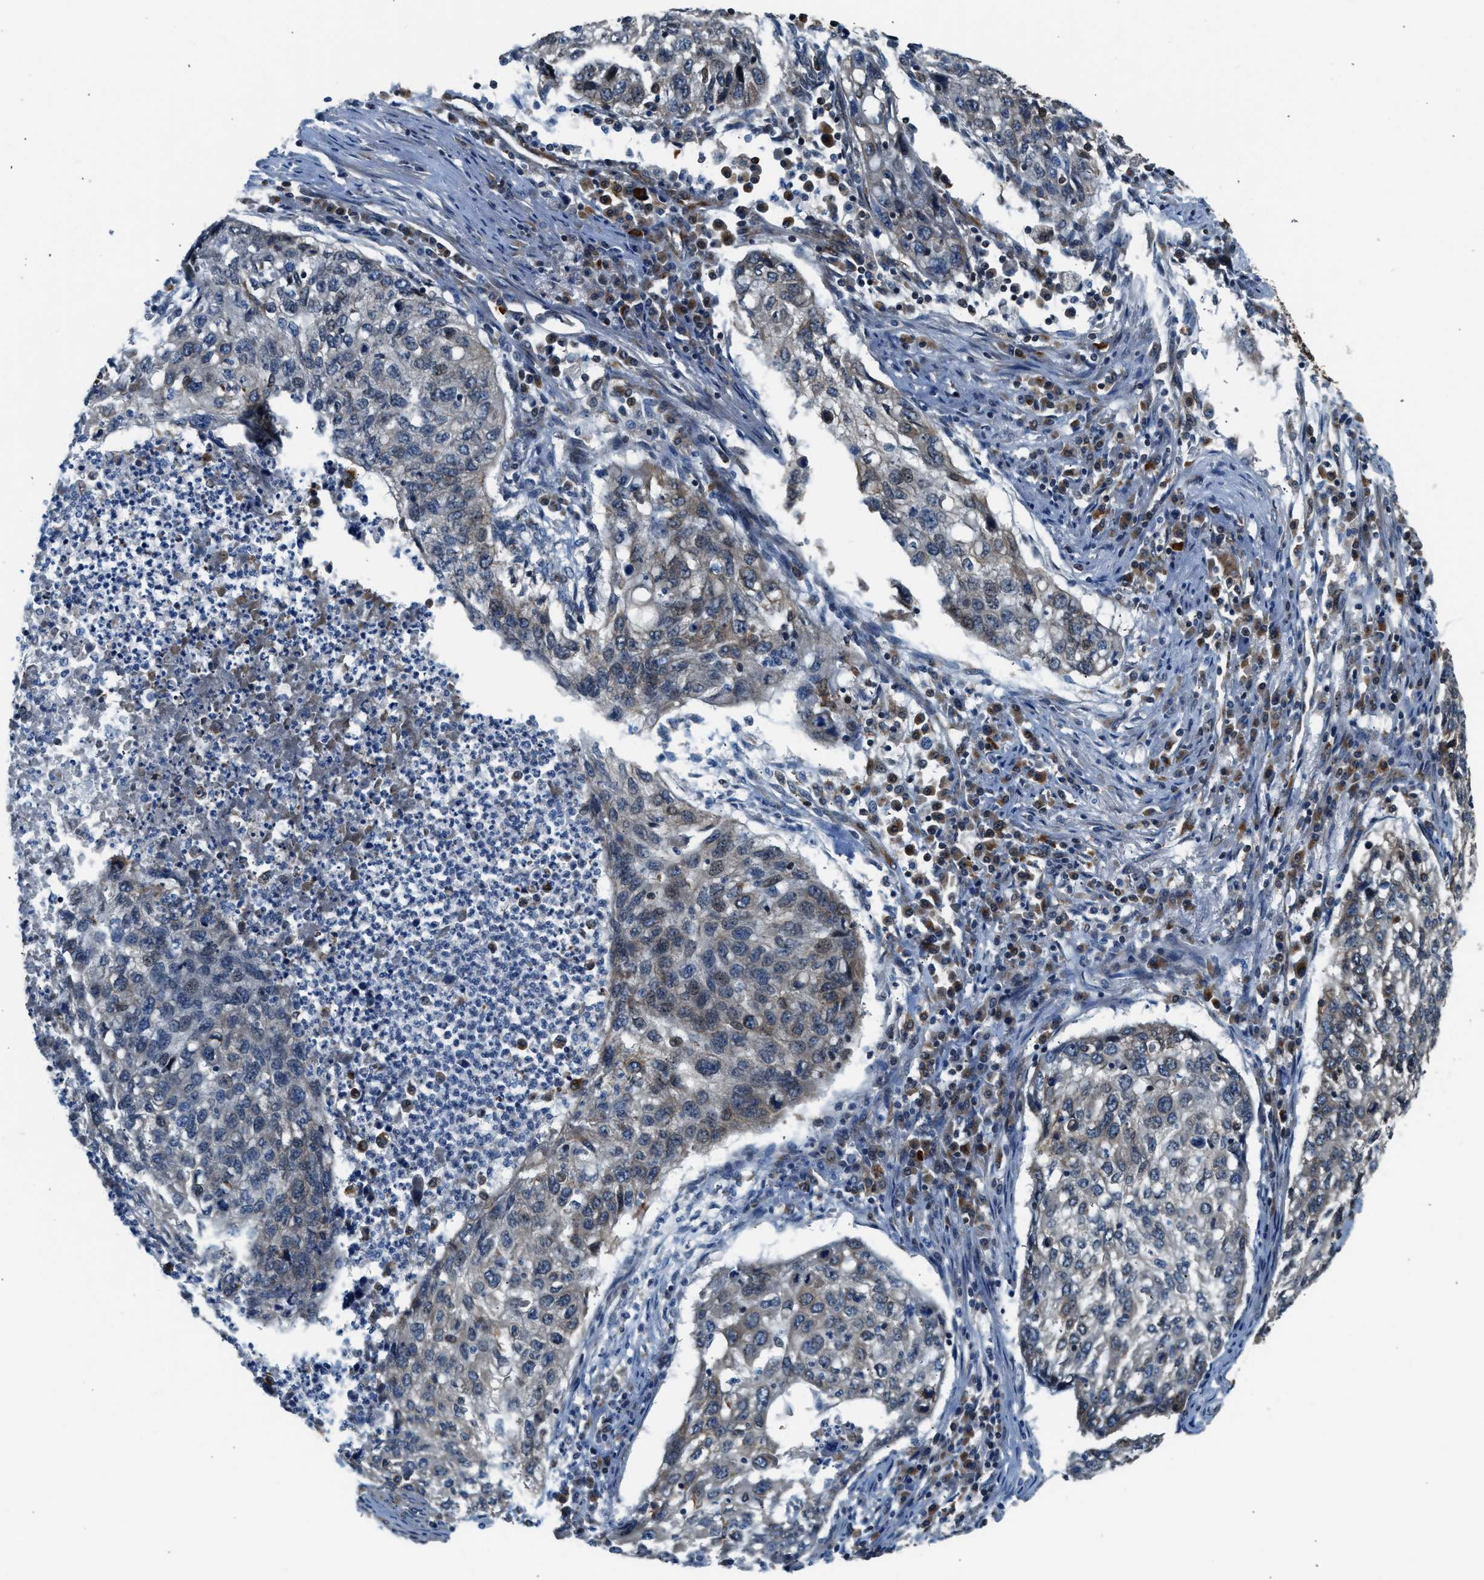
{"staining": {"intensity": "weak", "quantity": "<25%", "location": "cytoplasmic/membranous"}, "tissue": "lung cancer", "cell_type": "Tumor cells", "image_type": "cancer", "snomed": [{"axis": "morphology", "description": "Squamous cell carcinoma, NOS"}, {"axis": "topography", "description": "Lung"}], "caption": "The histopathology image demonstrates no significant staining in tumor cells of lung cancer. (Stains: DAB (3,3'-diaminobenzidine) IHC with hematoxylin counter stain, Microscopy: brightfield microscopy at high magnification).", "gene": "RETREG3", "patient": {"sex": "female", "age": 63}}